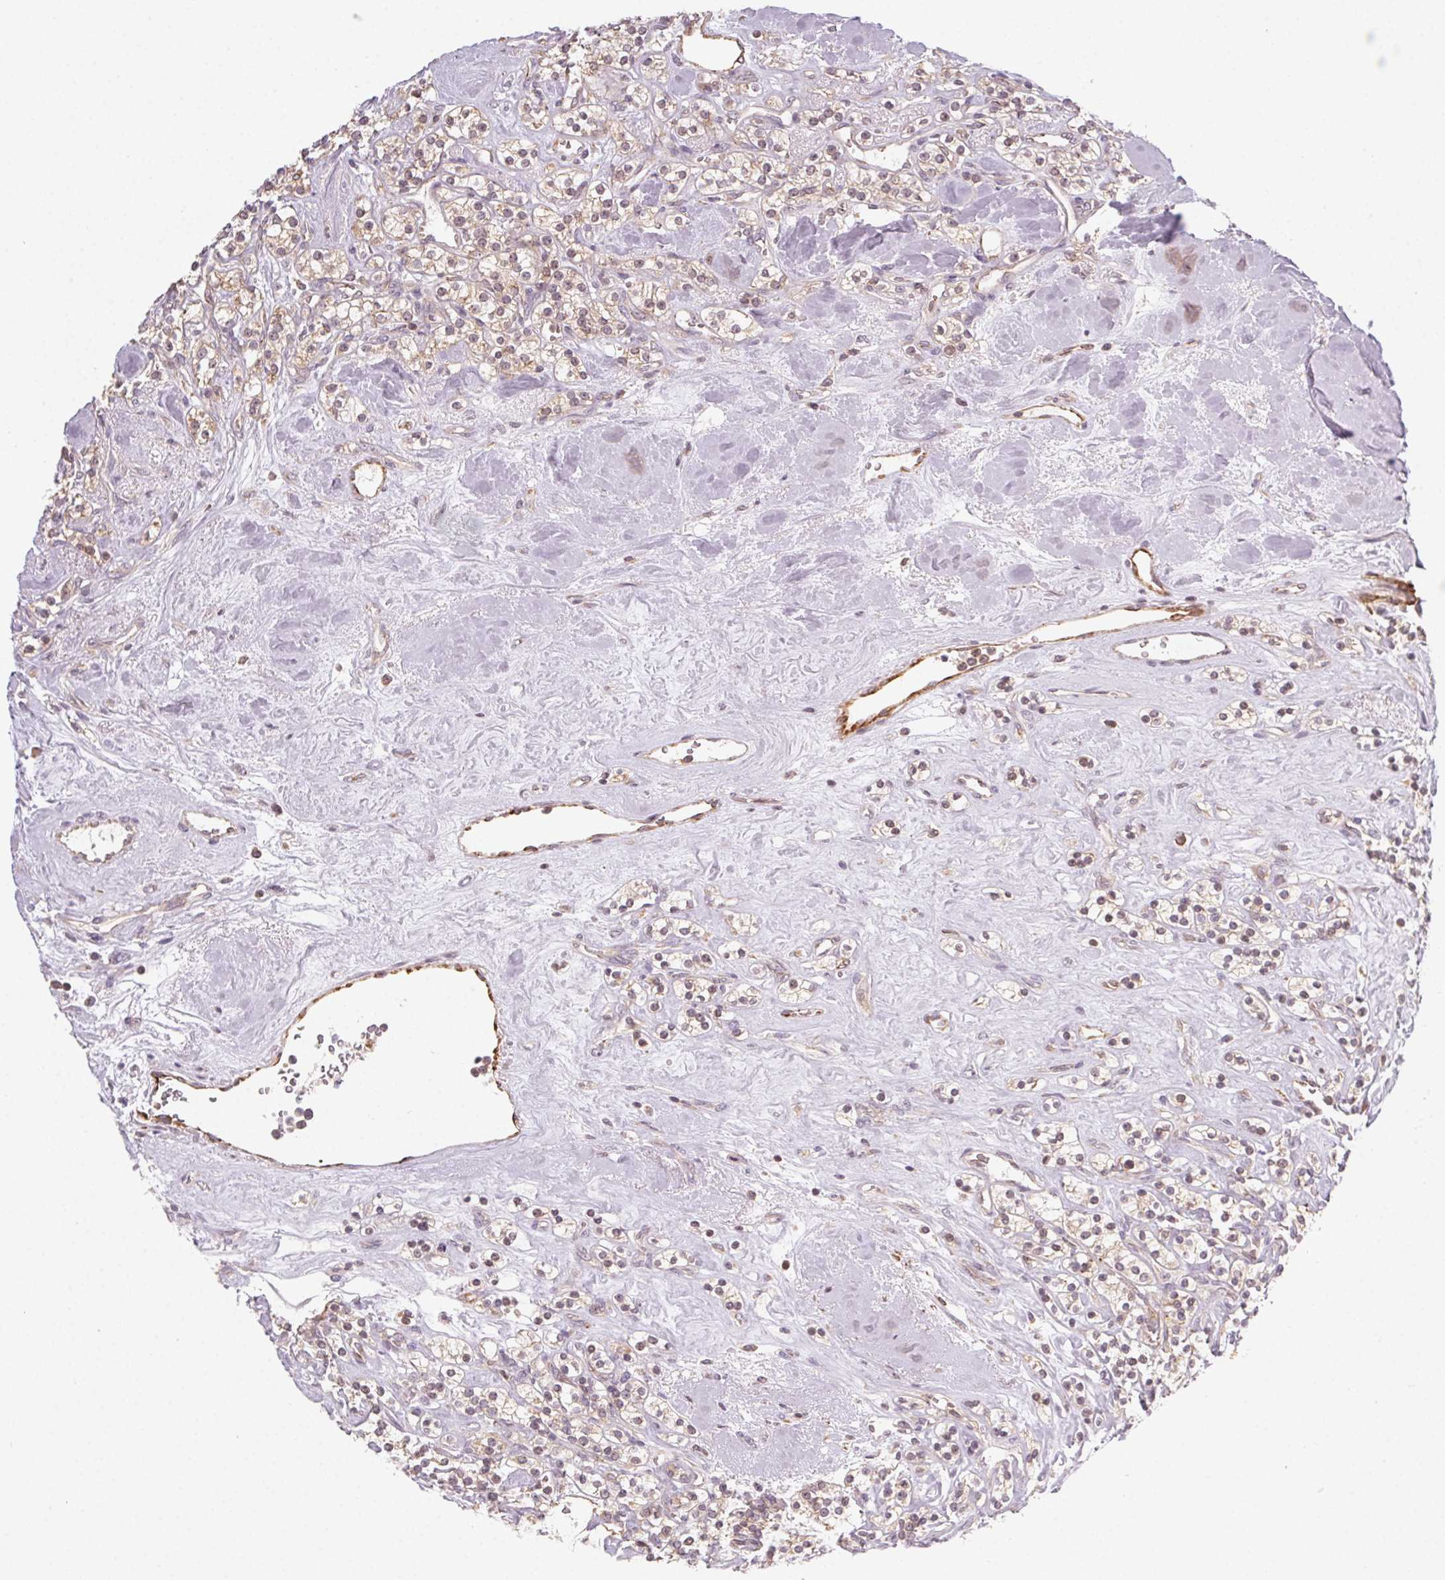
{"staining": {"intensity": "weak", "quantity": "<25%", "location": "cytoplasmic/membranous,nuclear"}, "tissue": "renal cancer", "cell_type": "Tumor cells", "image_type": "cancer", "snomed": [{"axis": "morphology", "description": "Adenocarcinoma, NOS"}, {"axis": "topography", "description": "Kidney"}], "caption": "This histopathology image is of renal cancer (adenocarcinoma) stained with IHC to label a protein in brown with the nuclei are counter-stained blue. There is no positivity in tumor cells. (DAB IHC with hematoxylin counter stain).", "gene": "NCOA4", "patient": {"sex": "male", "age": 77}}